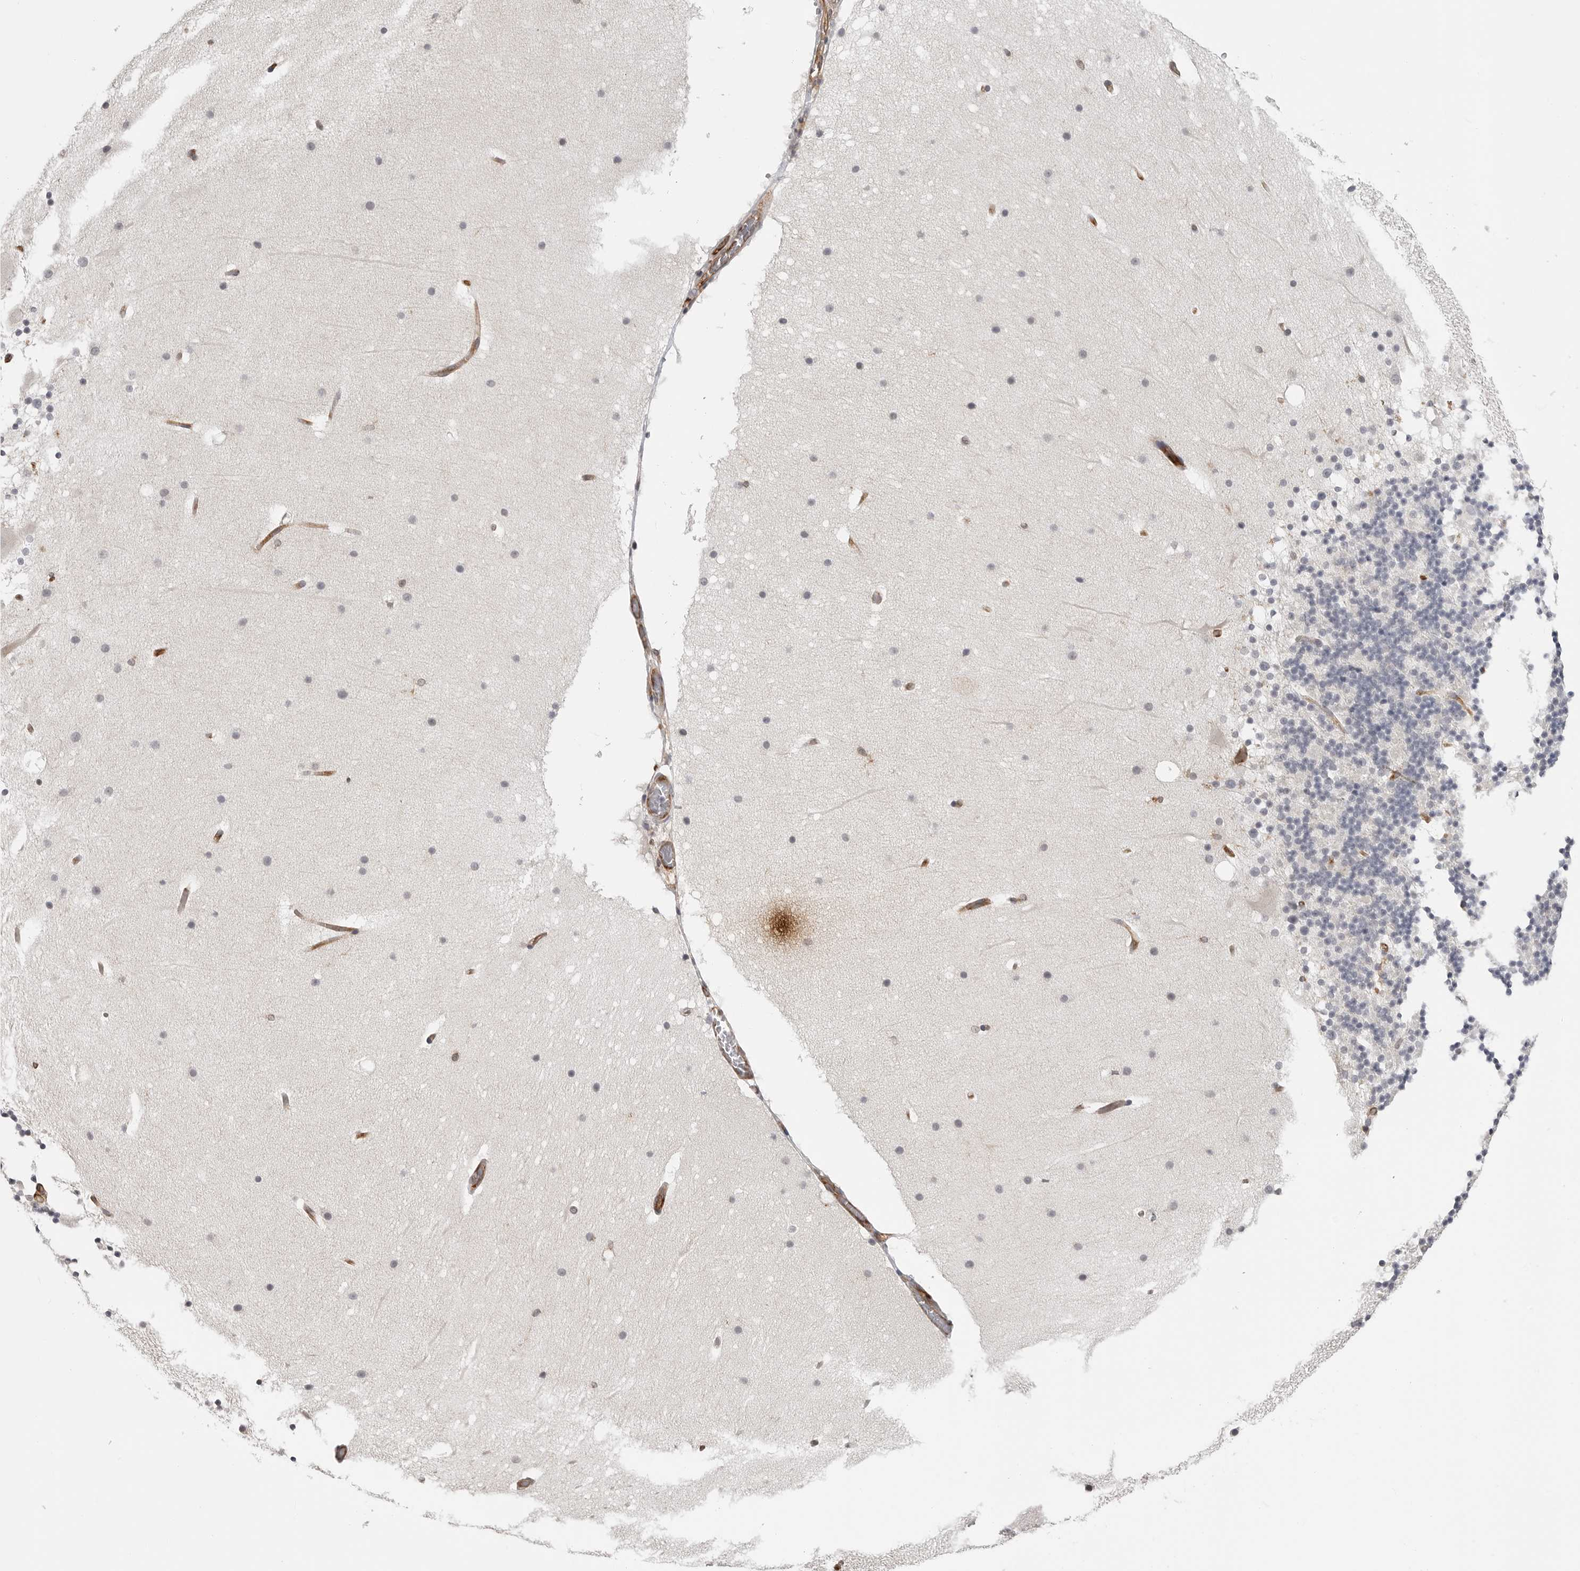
{"staining": {"intensity": "negative", "quantity": "none", "location": "none"}, "tissue": "cerebellum", "cell_type": "Cells in granular layer", "image_type": "normal", "snomed": [{"axis": "morphology", "description": "Normal tissue, NOS"}, {"axis": "topography", "description": "Cerebellum"}], "caption": "Immunohistochemistry photomicrograph of unremarkable cerebellum: human cerebellum stained with DAB (3,3'-diaminobenzidine) exhibits no significant protein staining in cells in granular layer.", "gene": "IFNGR1", "patient": {"sex": "male", "age": 57}}